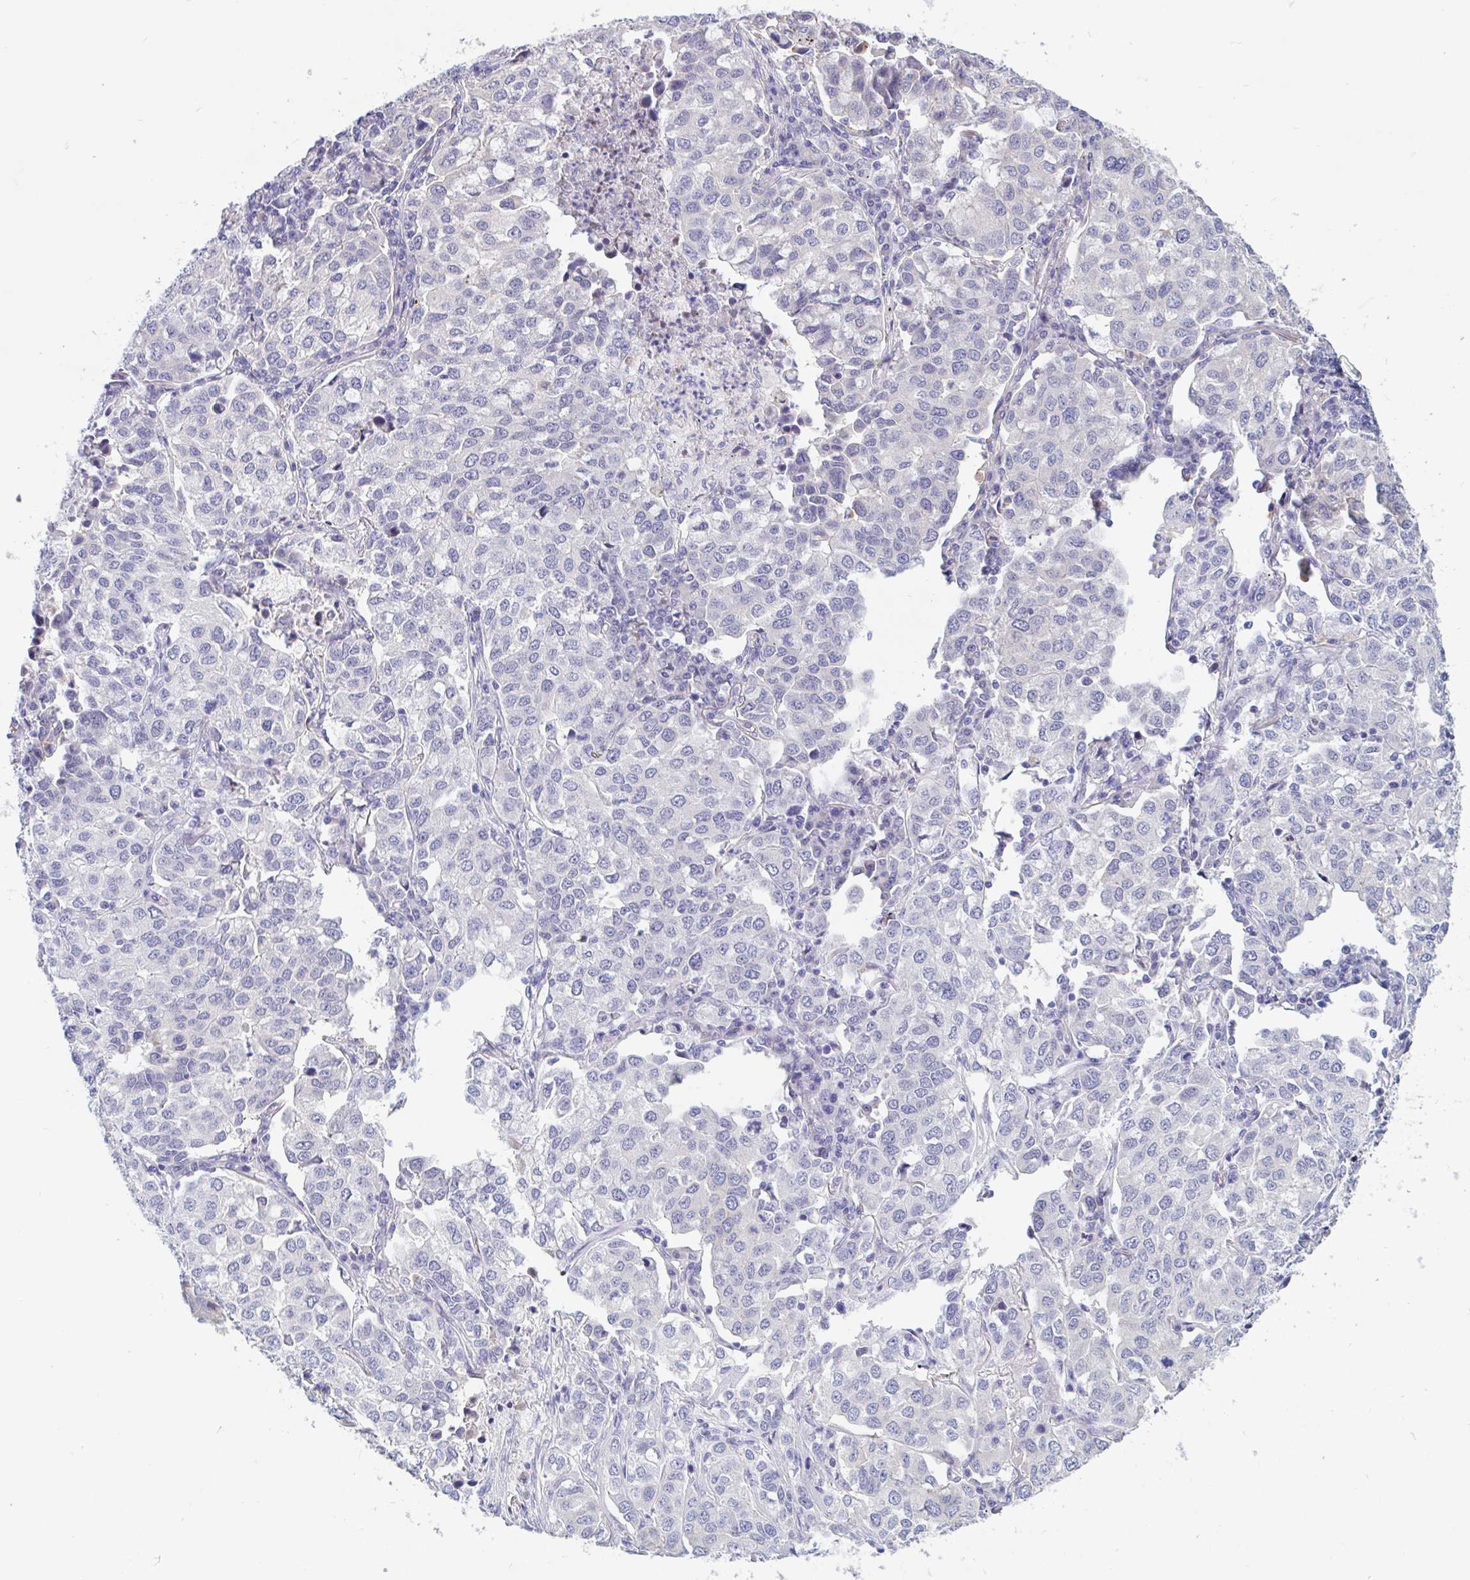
{"staining": {"intensity": "weak", "quantity": "<25%", "location": "cytoplasmic/membranous"}, "tissue": "lung cancer", "cell_type": "Tumor cells", "image_type": "cancer", "snomed": [{"axis": "morphology", "description": "Adenocarcinoma, NOS"}, {"axis": "morphology", "description": "Adenocarcinoma, metastatic, NOS"}, {"axis": "topography", "description": "Lymph node"}, {"axis": "topography", "description": "Lung"}], "caption": "A photomicrograph of adenocarcinoma (lung) stained for a protein exhibits no brown staining in tumor cells.", "gene": "UNKL", "patient": {"sex": "female", "age": 65}}